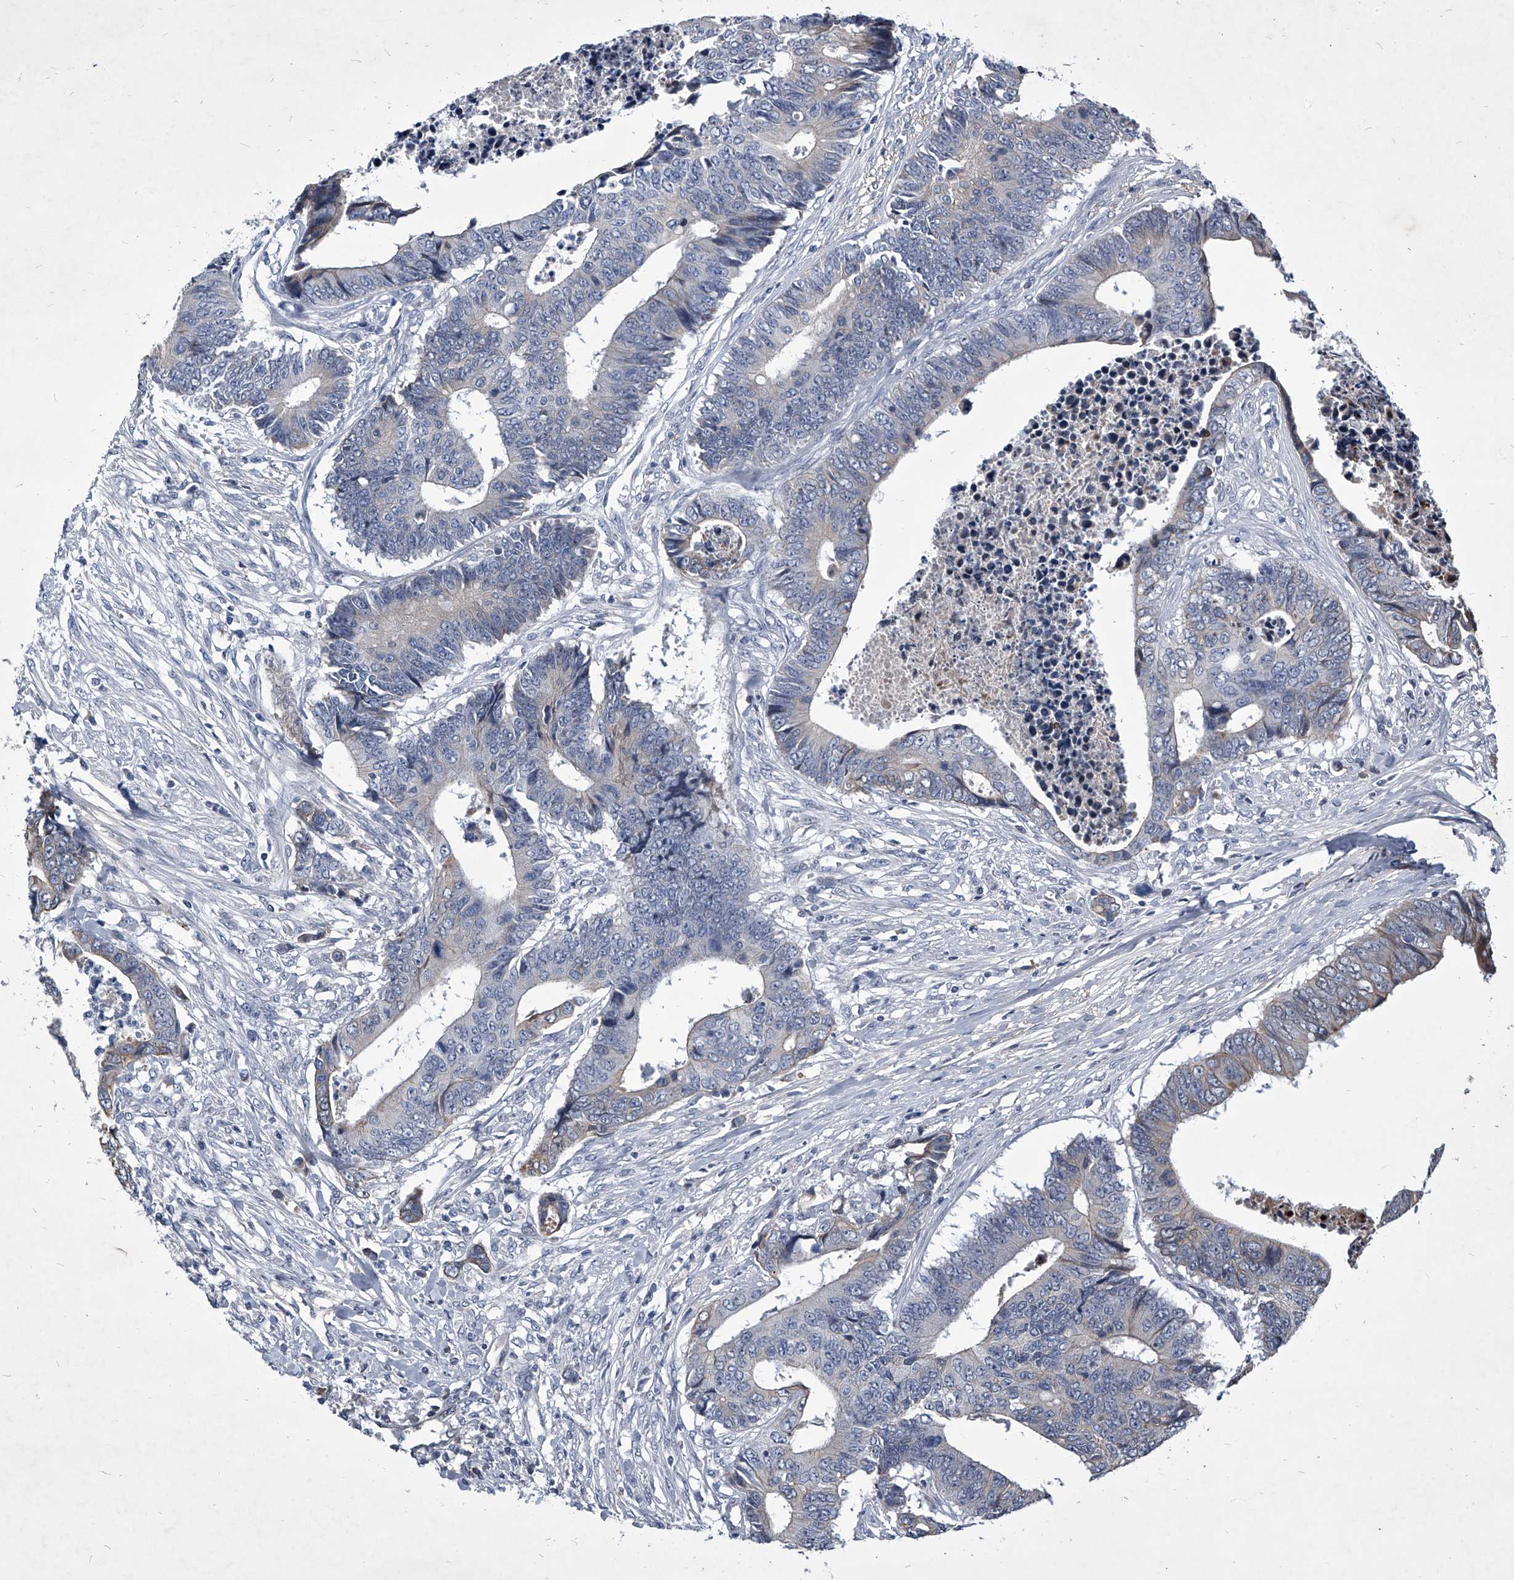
{"staining": {"intensity": "negative", "quantity": "none", "location": "none"}, "tissue": "colorectal cancer", "cell_type": "Tumor cells", "image_type": "cancer", "snomed": [{"axis": "morphology", "description": "Adenocarcinoma, NOS"}, {"axis": "topography", "description": "Rectum"}], "caption": "This micrograph is of colorectal cancer stained with immunohistochemistry to label a protein in brown with the nuclei are counter-stained blue. There is no staining in tumor cells.", "gene": "ZNF76", "patient": {"sex": "male", "age": 84}}